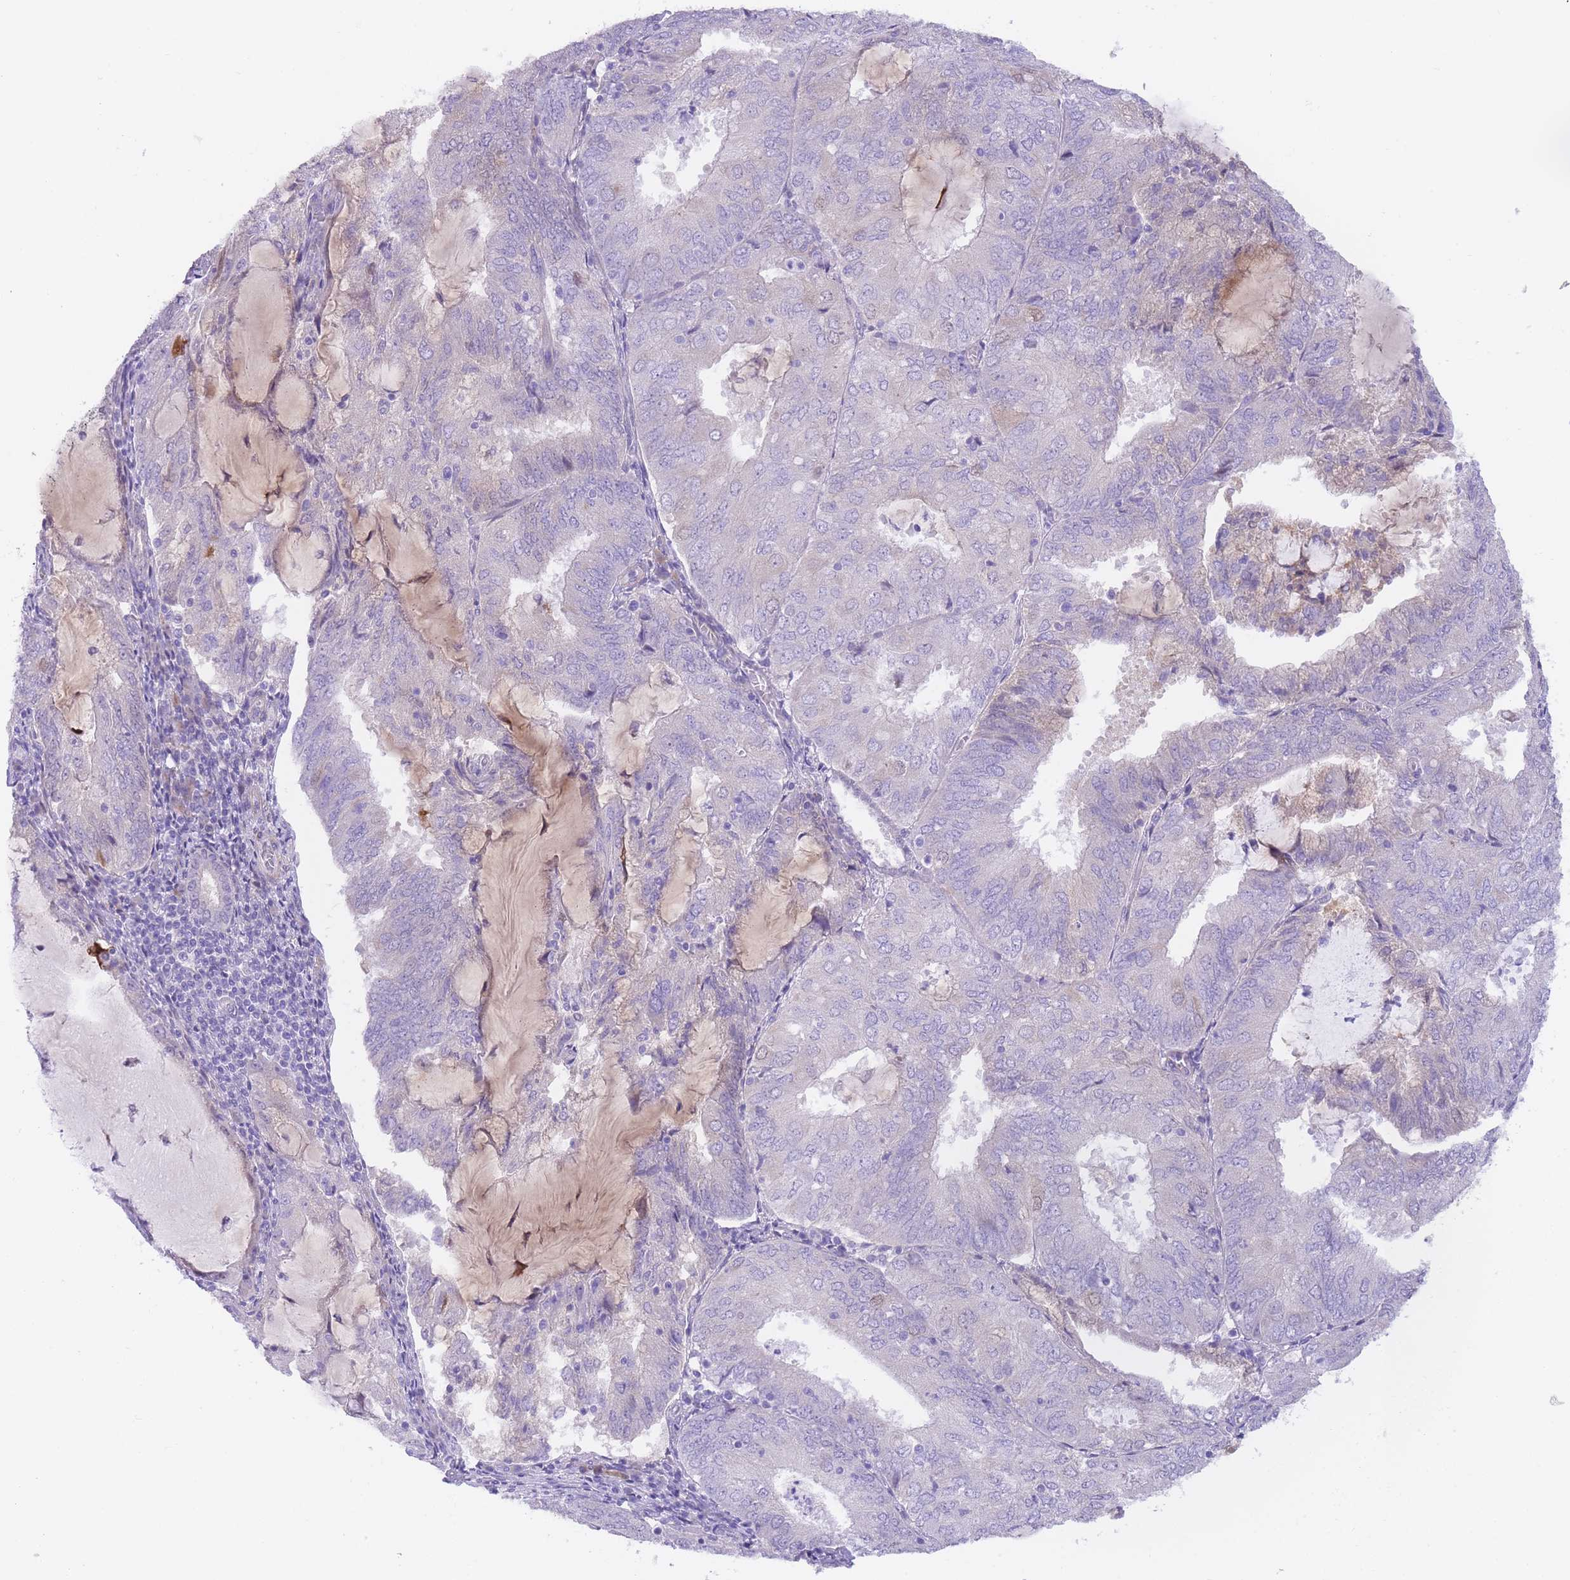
{"staining": {"intensity": "weak", "quantity": "<25%", "location": "cytoplasmic/membranous"}, "tissue": "endometrial cancer", "cell_type": "Tumor cells", "image_type": "cancer", "snomed": [{"axis": "morphology", "description": "Adenocarcinoma, NOS"}, {"axis": "topography", "description": "Endometrium"}], "caption": "This is an immunohistochemistry image of endometrial cancer (adenocarcinoma). There is no staining in tumor cells.", "gene": "QTRT1", "patient": {"sex": "female", "age": 81}}